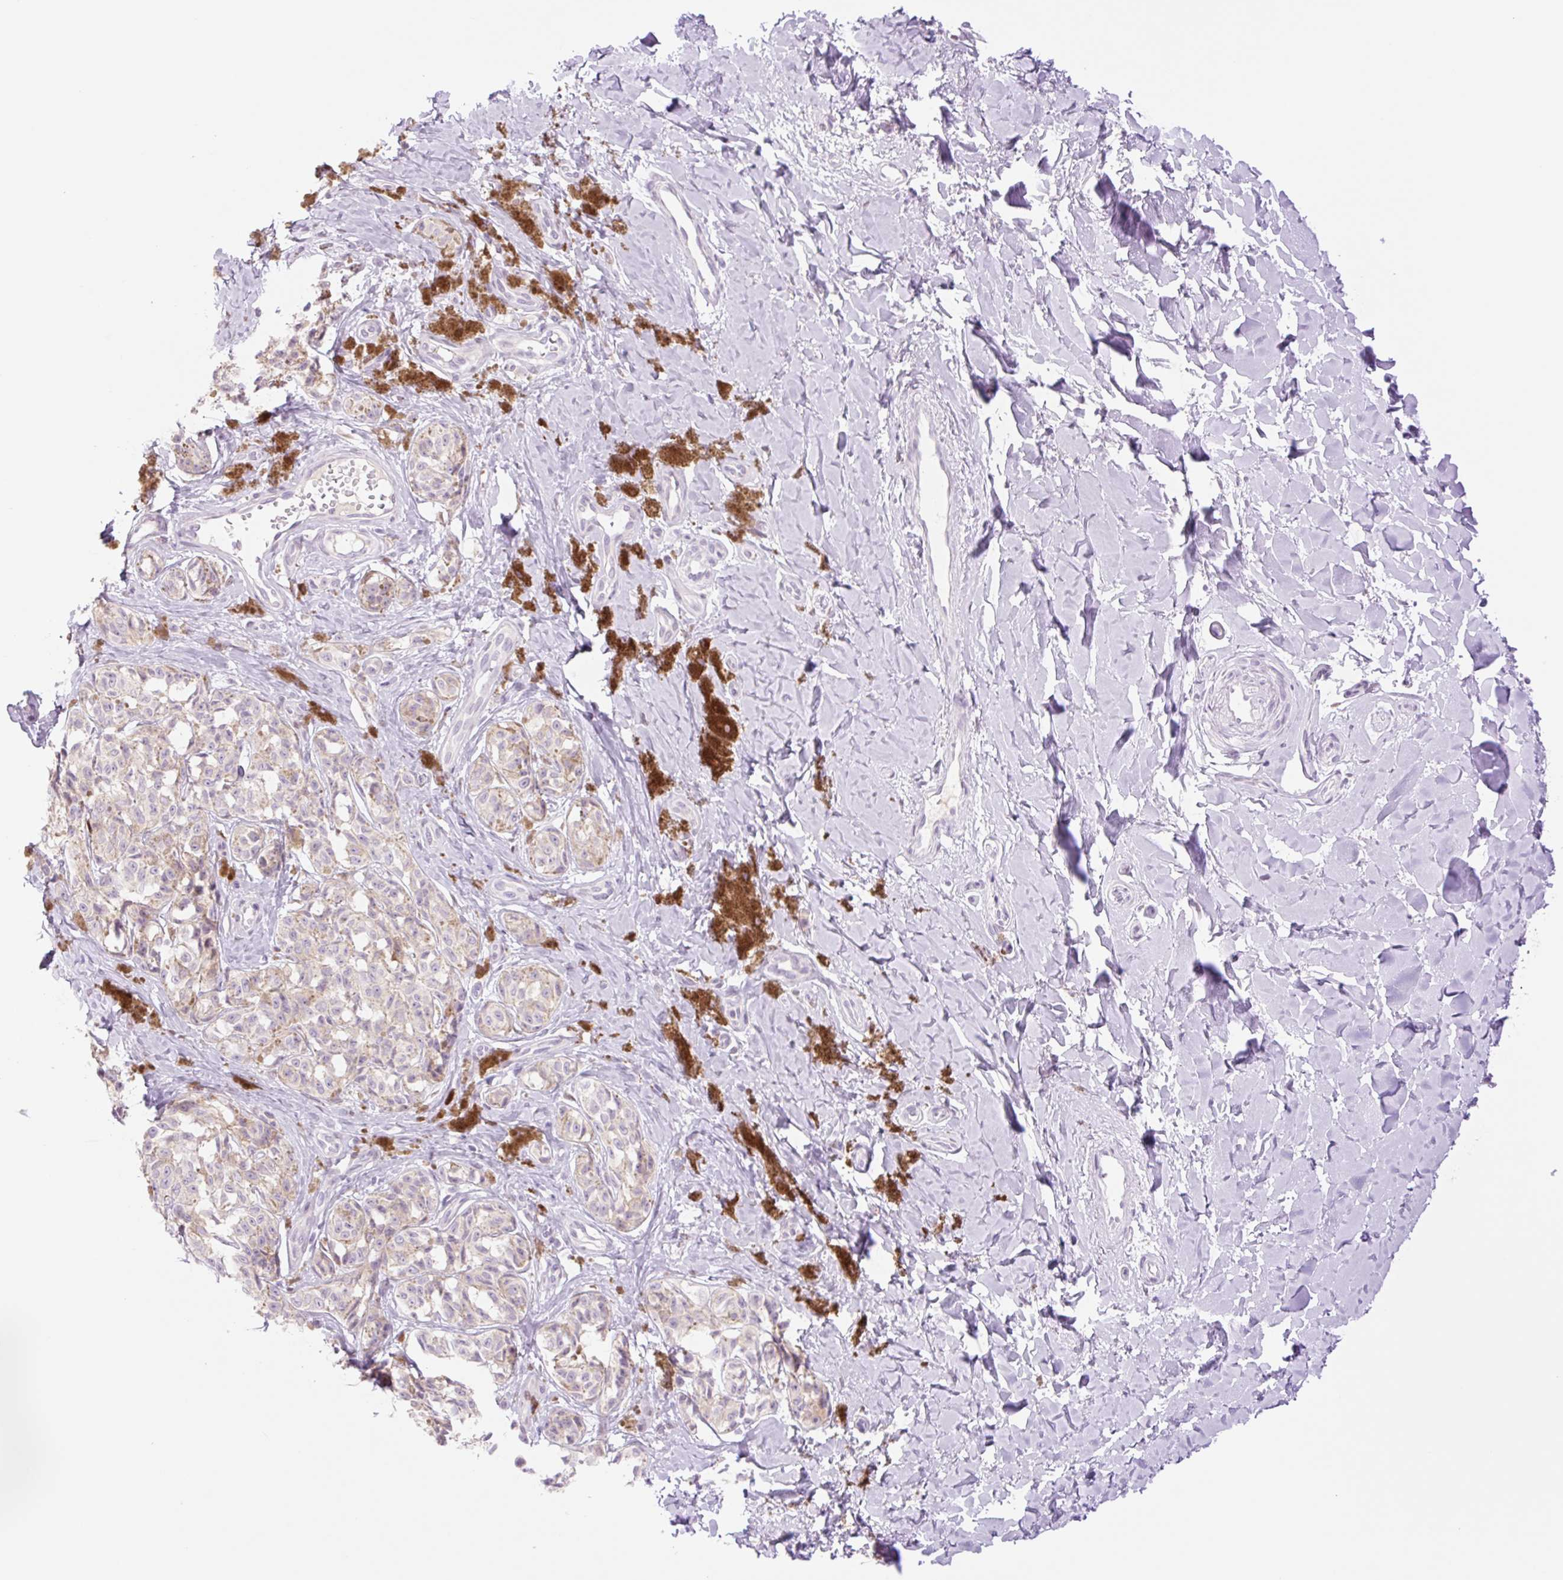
{"staining": {"intensity": "negative", "quantity": "none", "location": "none"}, "tissue": "melanoma", "cell_type": "Tumor cells", "image_type": "cancer", "snomed": [{"axis": "morphology", "description": "Malignant melanoma, NOS"}, {"axis": "topography", "description": "Skin"}], "caption": "IHC of human melanoma displays no positivity in tumor cells.", "gene": "TBX15", "patient": {"sex": "female", "age": 65}}